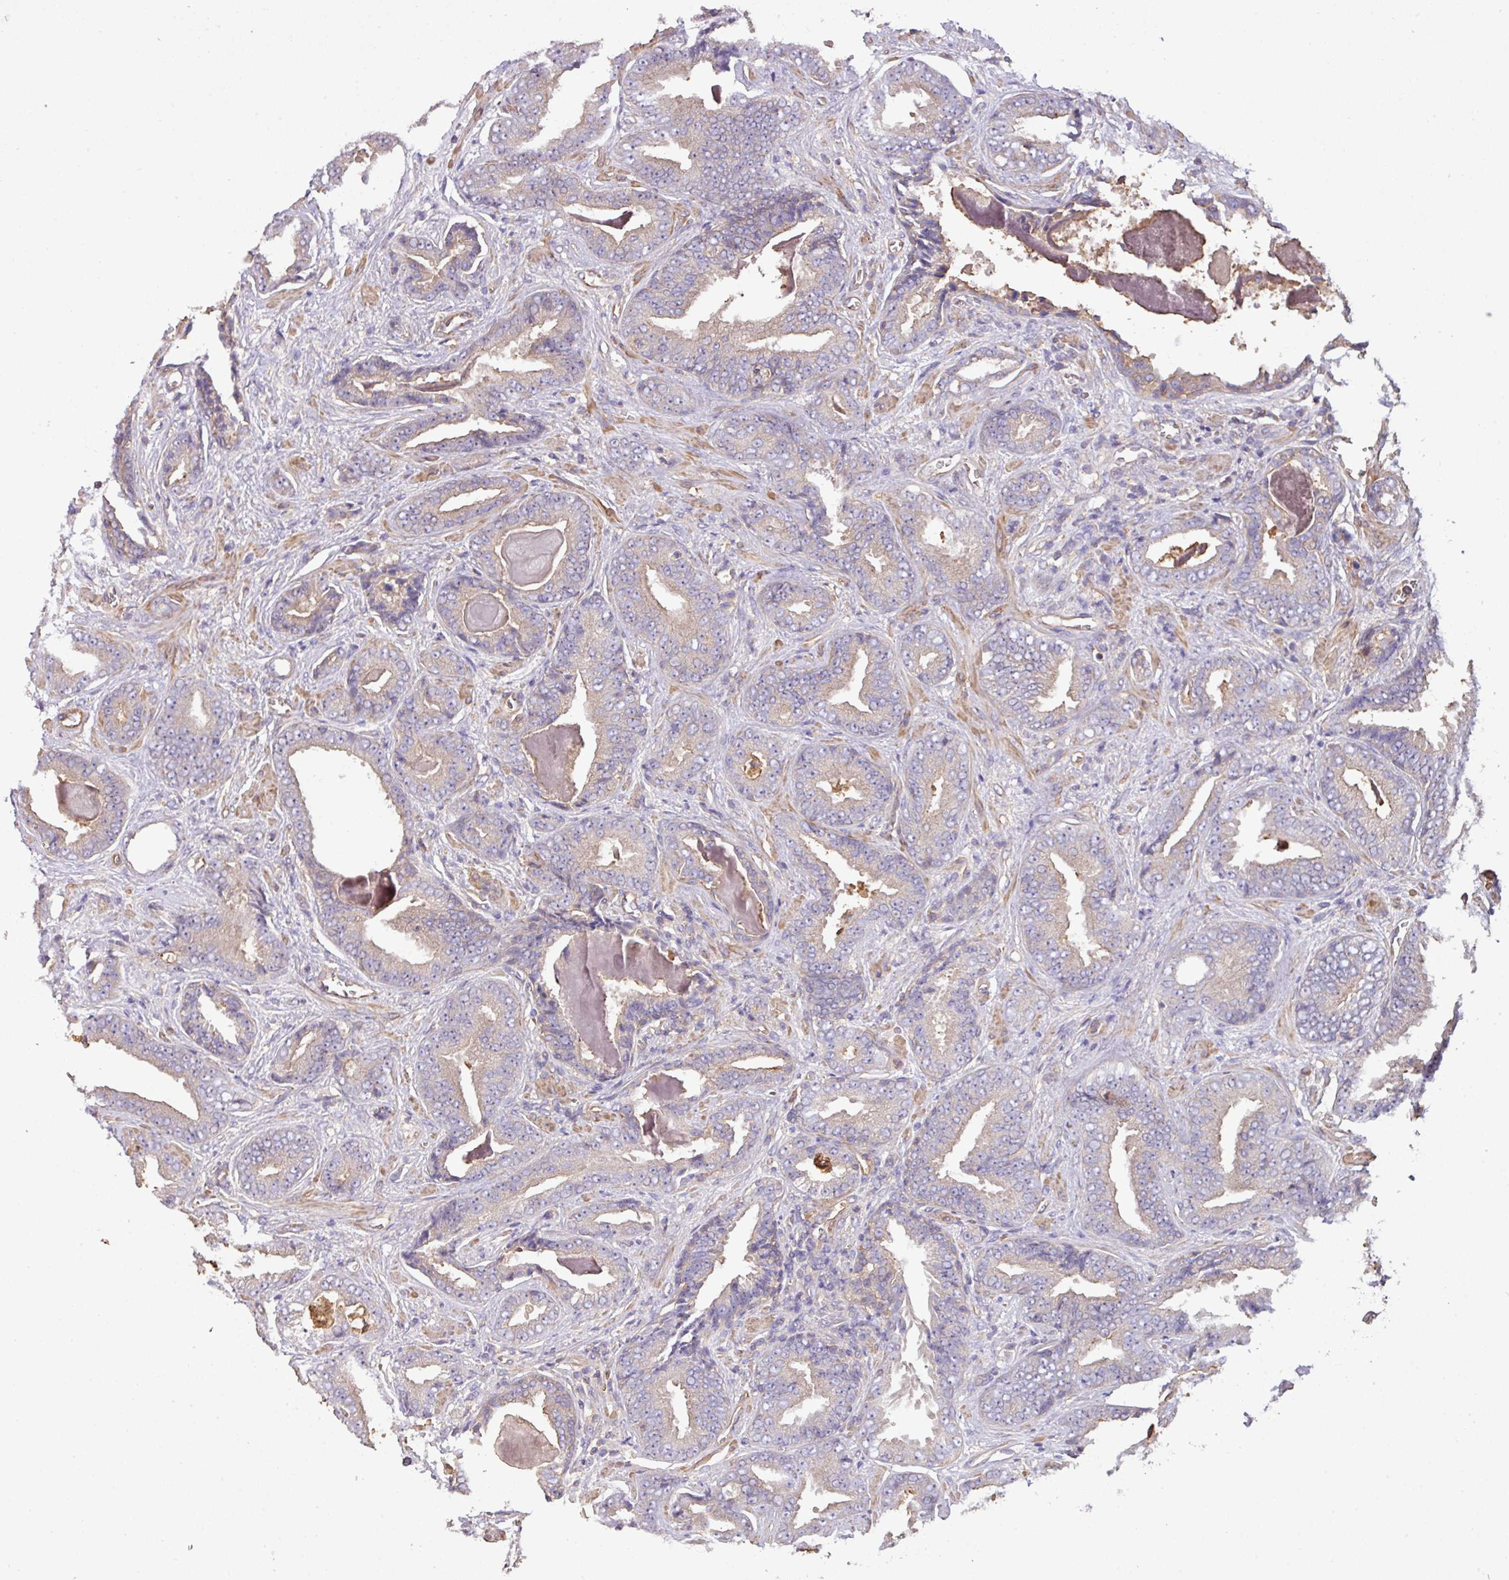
{"staining": {"intensity": "negative", "quantity": "none", "location": "none"}, "tissue": "prostate cancer", "cell_type": "Tumor cells", "image_type": "cancer", "snomed": [{"axis": "morphology", "description": "Adenocarcinoma, Low grade"}, {"axis": "topography", "description": "Prostate"}], "caption": "Immunohistochemistry image of human prostate low-grade adenocarcinoma stained for a protein (brown), which exhibits no expression in tumor cells.", "gene": "CALML4", "patient": {"sex": "male", "age": 62}}